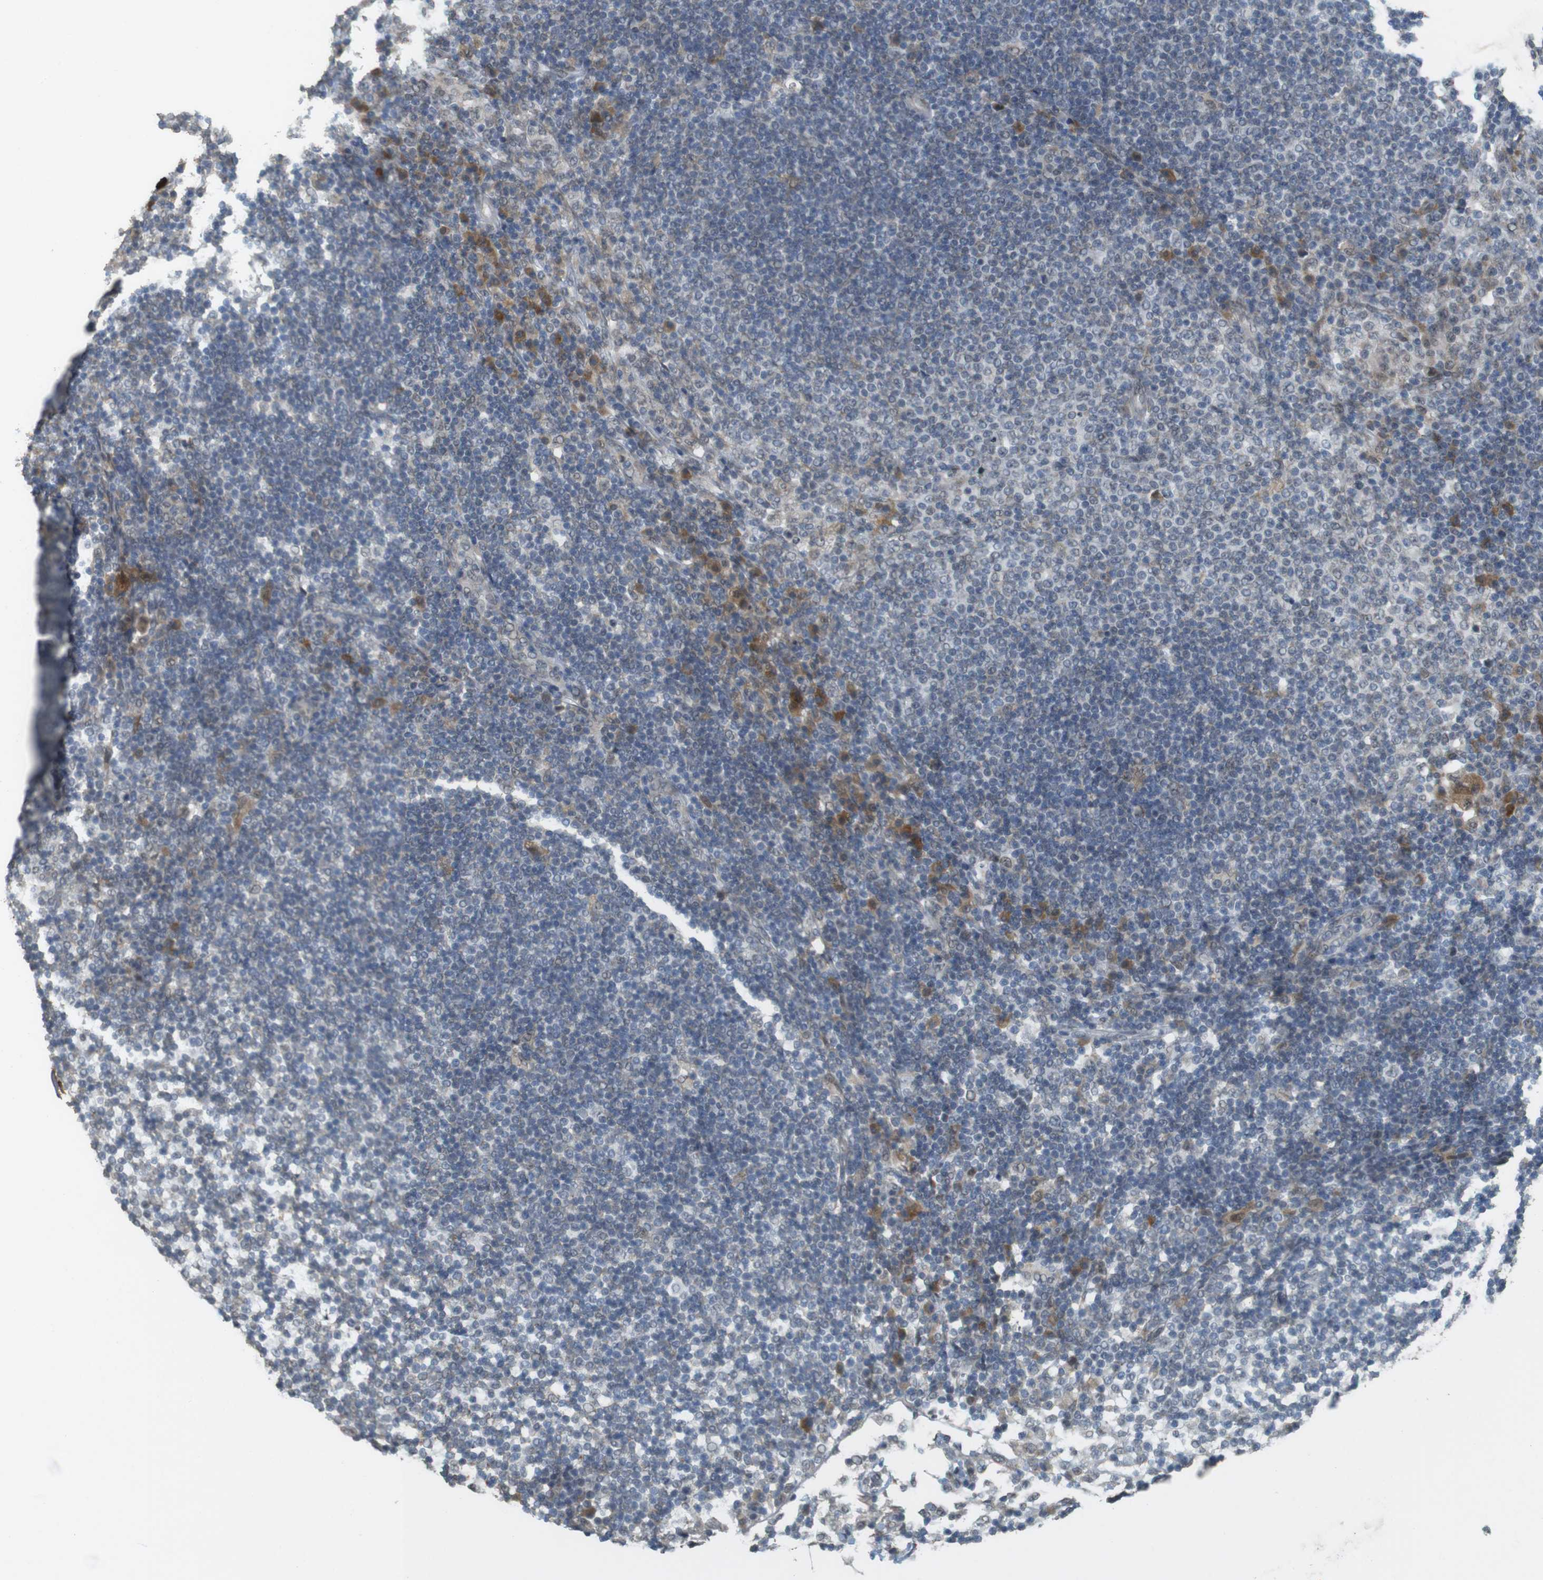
{"staining": {"intensity": "negative", "quantity": "none", "location": "none"}, "tissue": "lymph node", "cell_type": "Germinal center cells", "image_type": "normal", "snomed": [{"axis": "morphology", "description": "Normal tissue, NOS"}, {"axis": "topography", "description": "Lymph node"}], "caption": "DAB (3,3'-diaminobenzidine) immunohistochemical staining of unremarkable lymph node reveals no significant staining in germinal center cells.", "gene": "FZD10", "patient": {"sex": "female", "age": 53}}